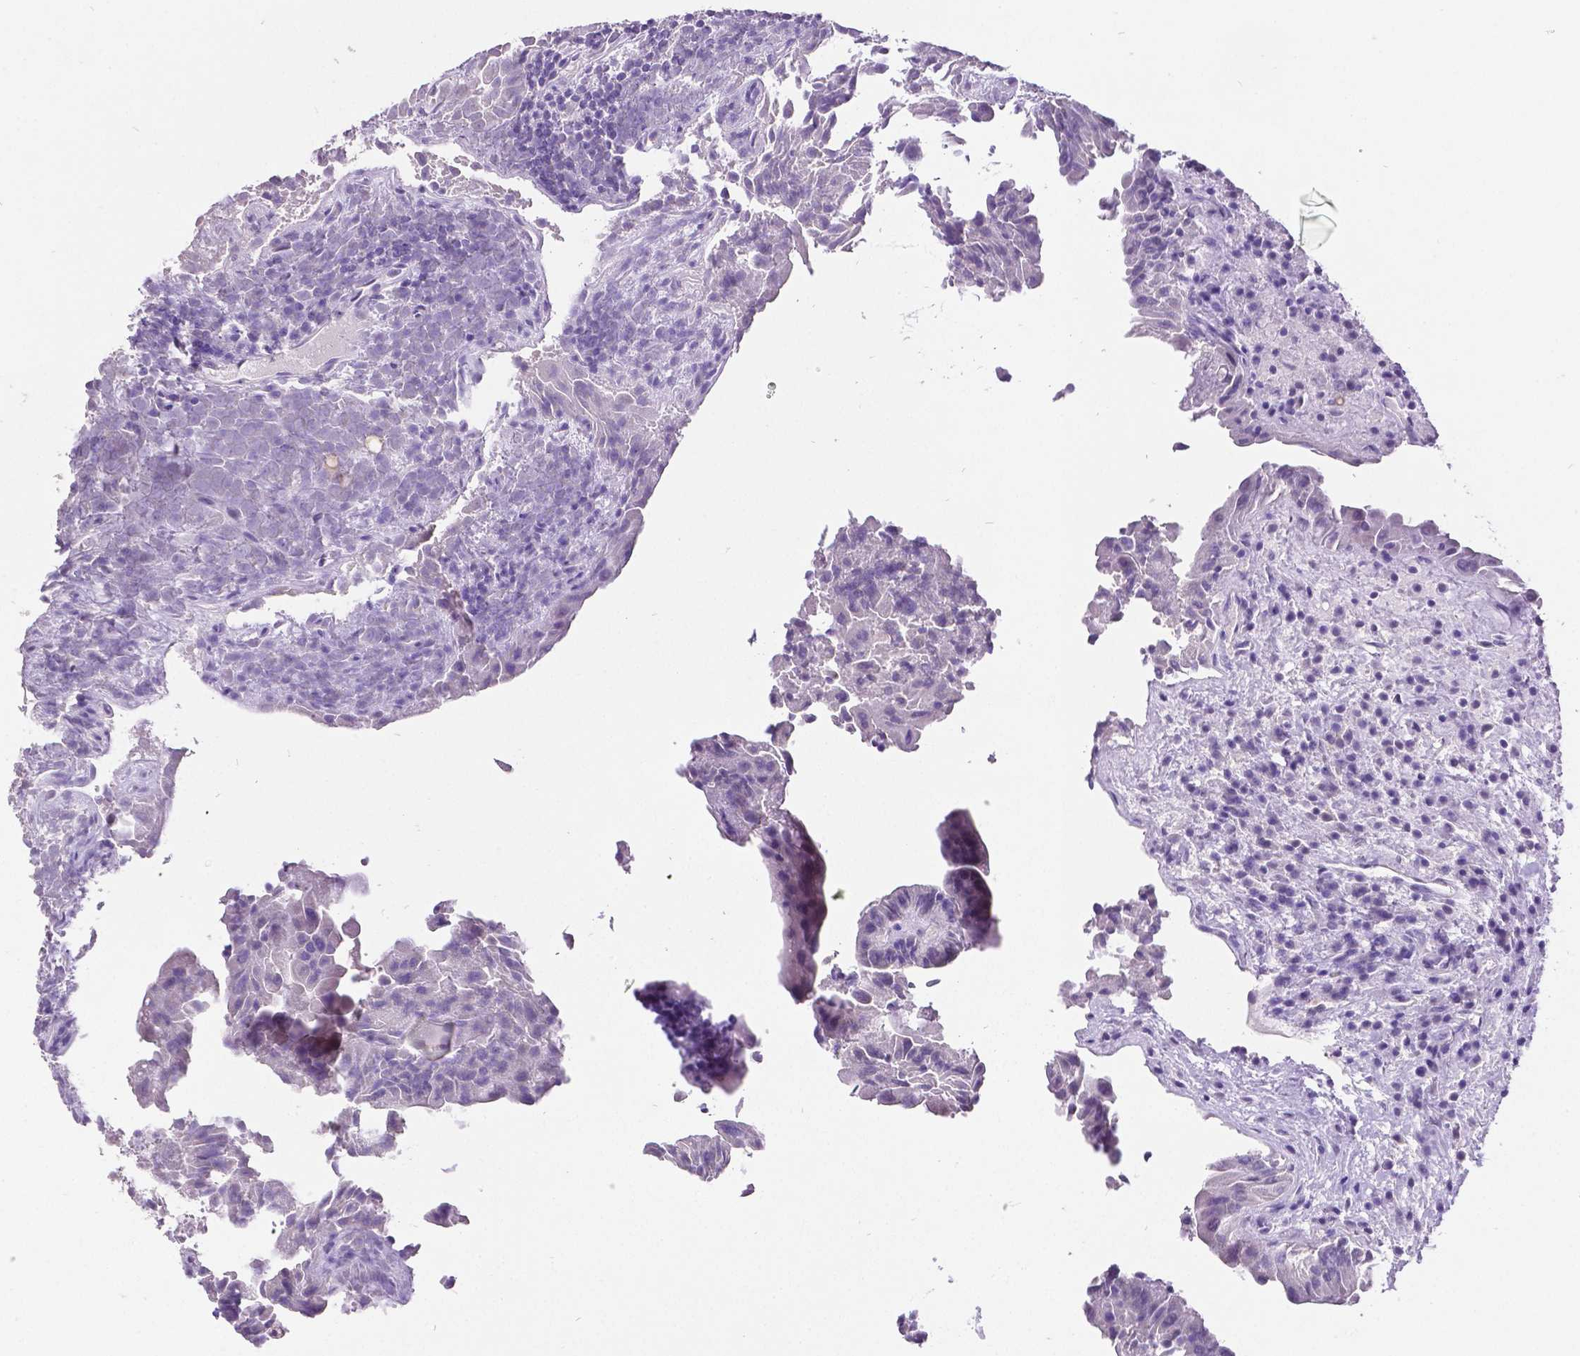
{"staining": {"intensity": "negative", "quantity": "none", "location": "none"}, "tissue": "thyroid cancer", "cell_type": "Tumor cells", "image_type": "cancer", "snomed": [{"axis": "morphology", "description": "Papillary adenocarcinoma, NOS"}, {"axis": "topography", "description": "Thyroid gland"}], "caption": "IHC histopathology image of thyroid cancer (papillary adenocarcinoma) stained for a protein (brown), which displays no staining in tumor cells.", "gene": "SATB2", "patient": {"sex": "female", "age": 37}}